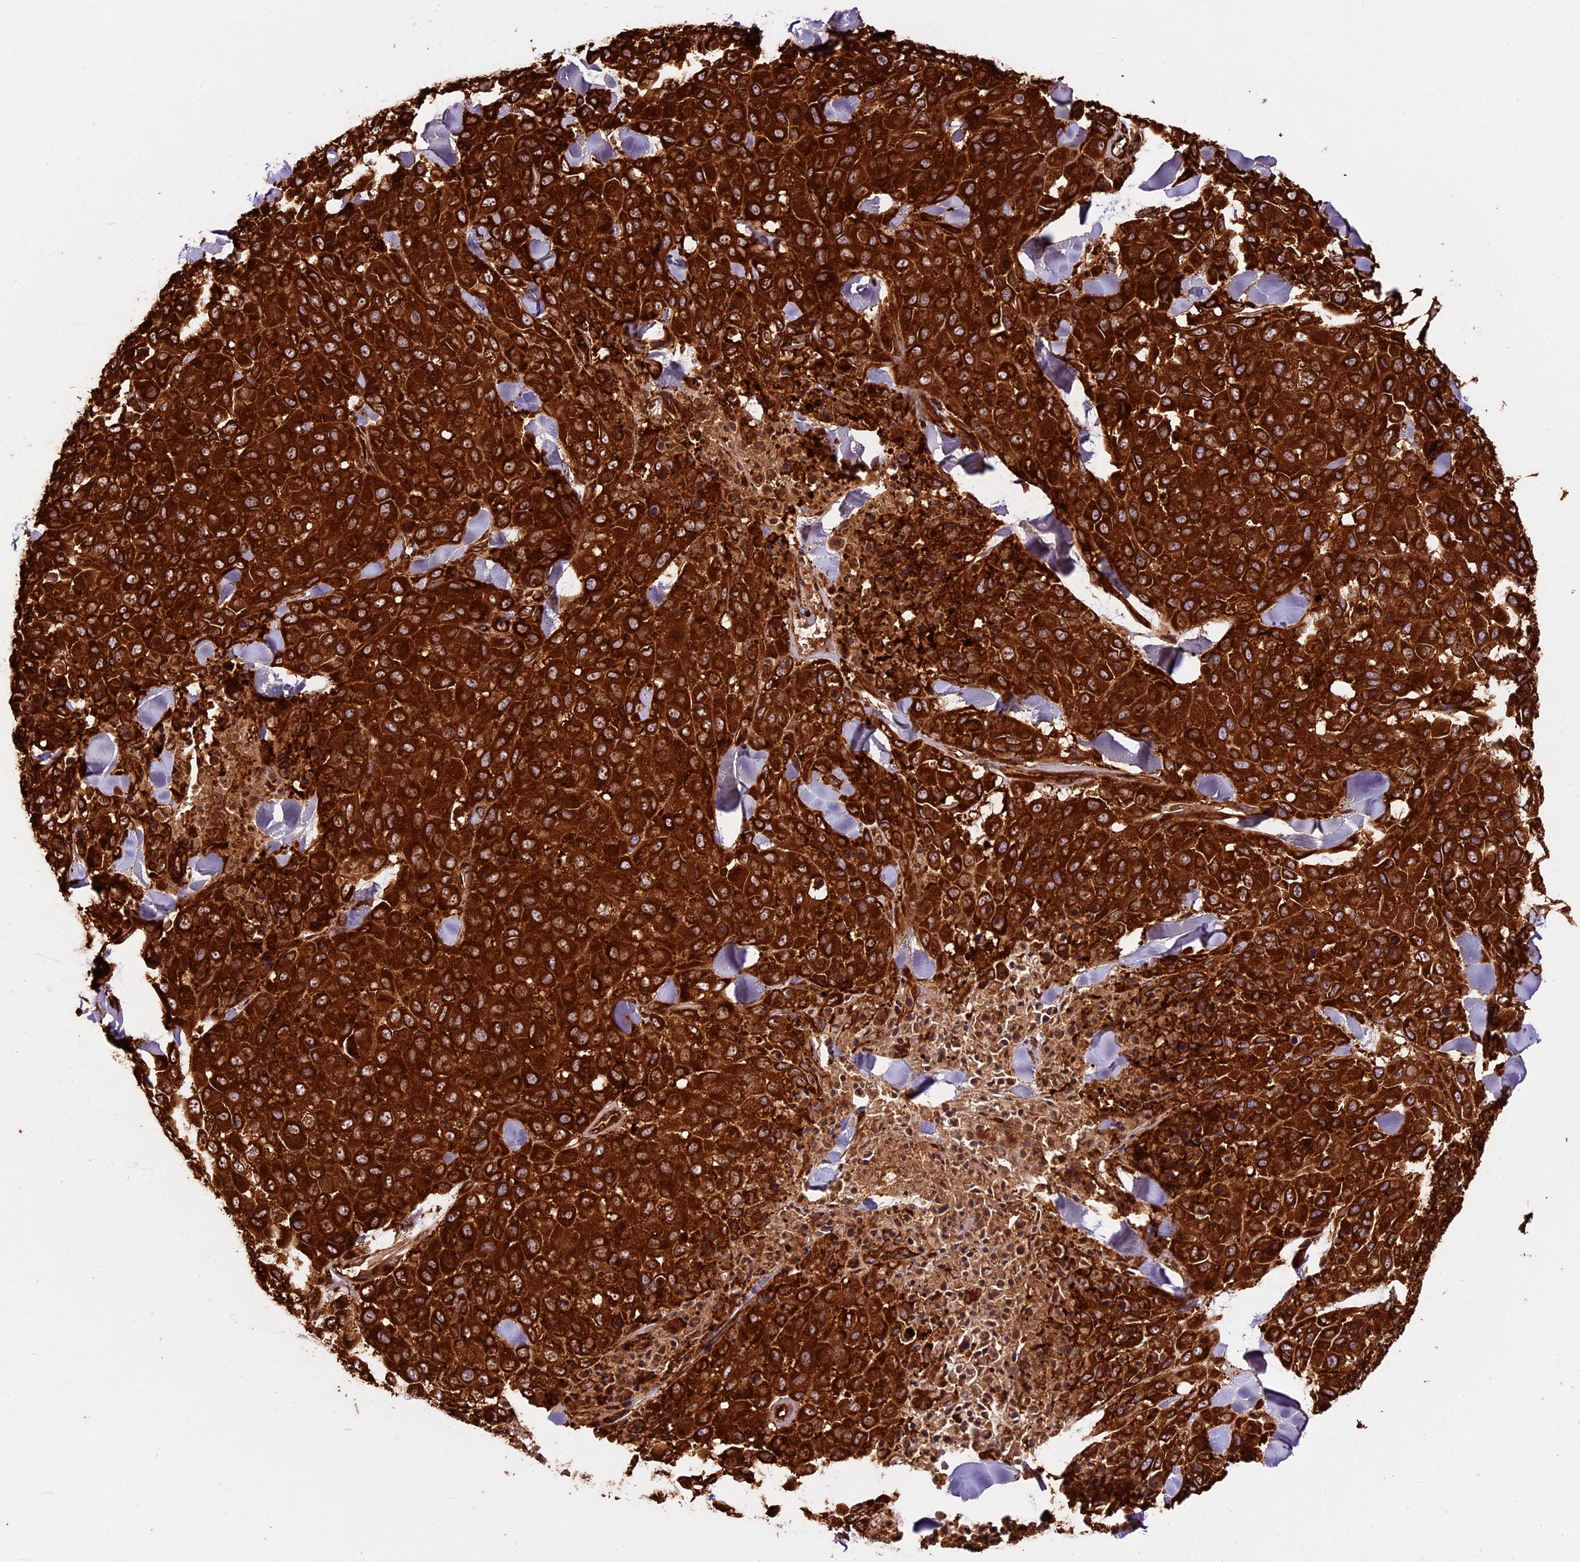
{"staining": {"intensity": "strong", "quantity": ">75%", "location": "cytoplasmic/membranous"}, "tissue": "melanoma", "cell_type": "Tumor cells", "image_type": "cancer", "snomed": [{"axis": "morphology", "description": "Malignant melanoma, Metastatic site"}, {"axis": "topography", "description": "Skin"}], "caption": "Immunohistochemistry staining of malignant melanoma (metastatic site), which shows high levels of strong cytoplasmic/membranous staining in about >75% of tumor cells indicating strong cytoplasmic/membranous protein expression. The staining was performed using DAB (brown) for protein detection and nuclei were counterstained in hematoxylin (blue).", "gene": "KARS1", "patient": {"sex": "female", "age": 81}}